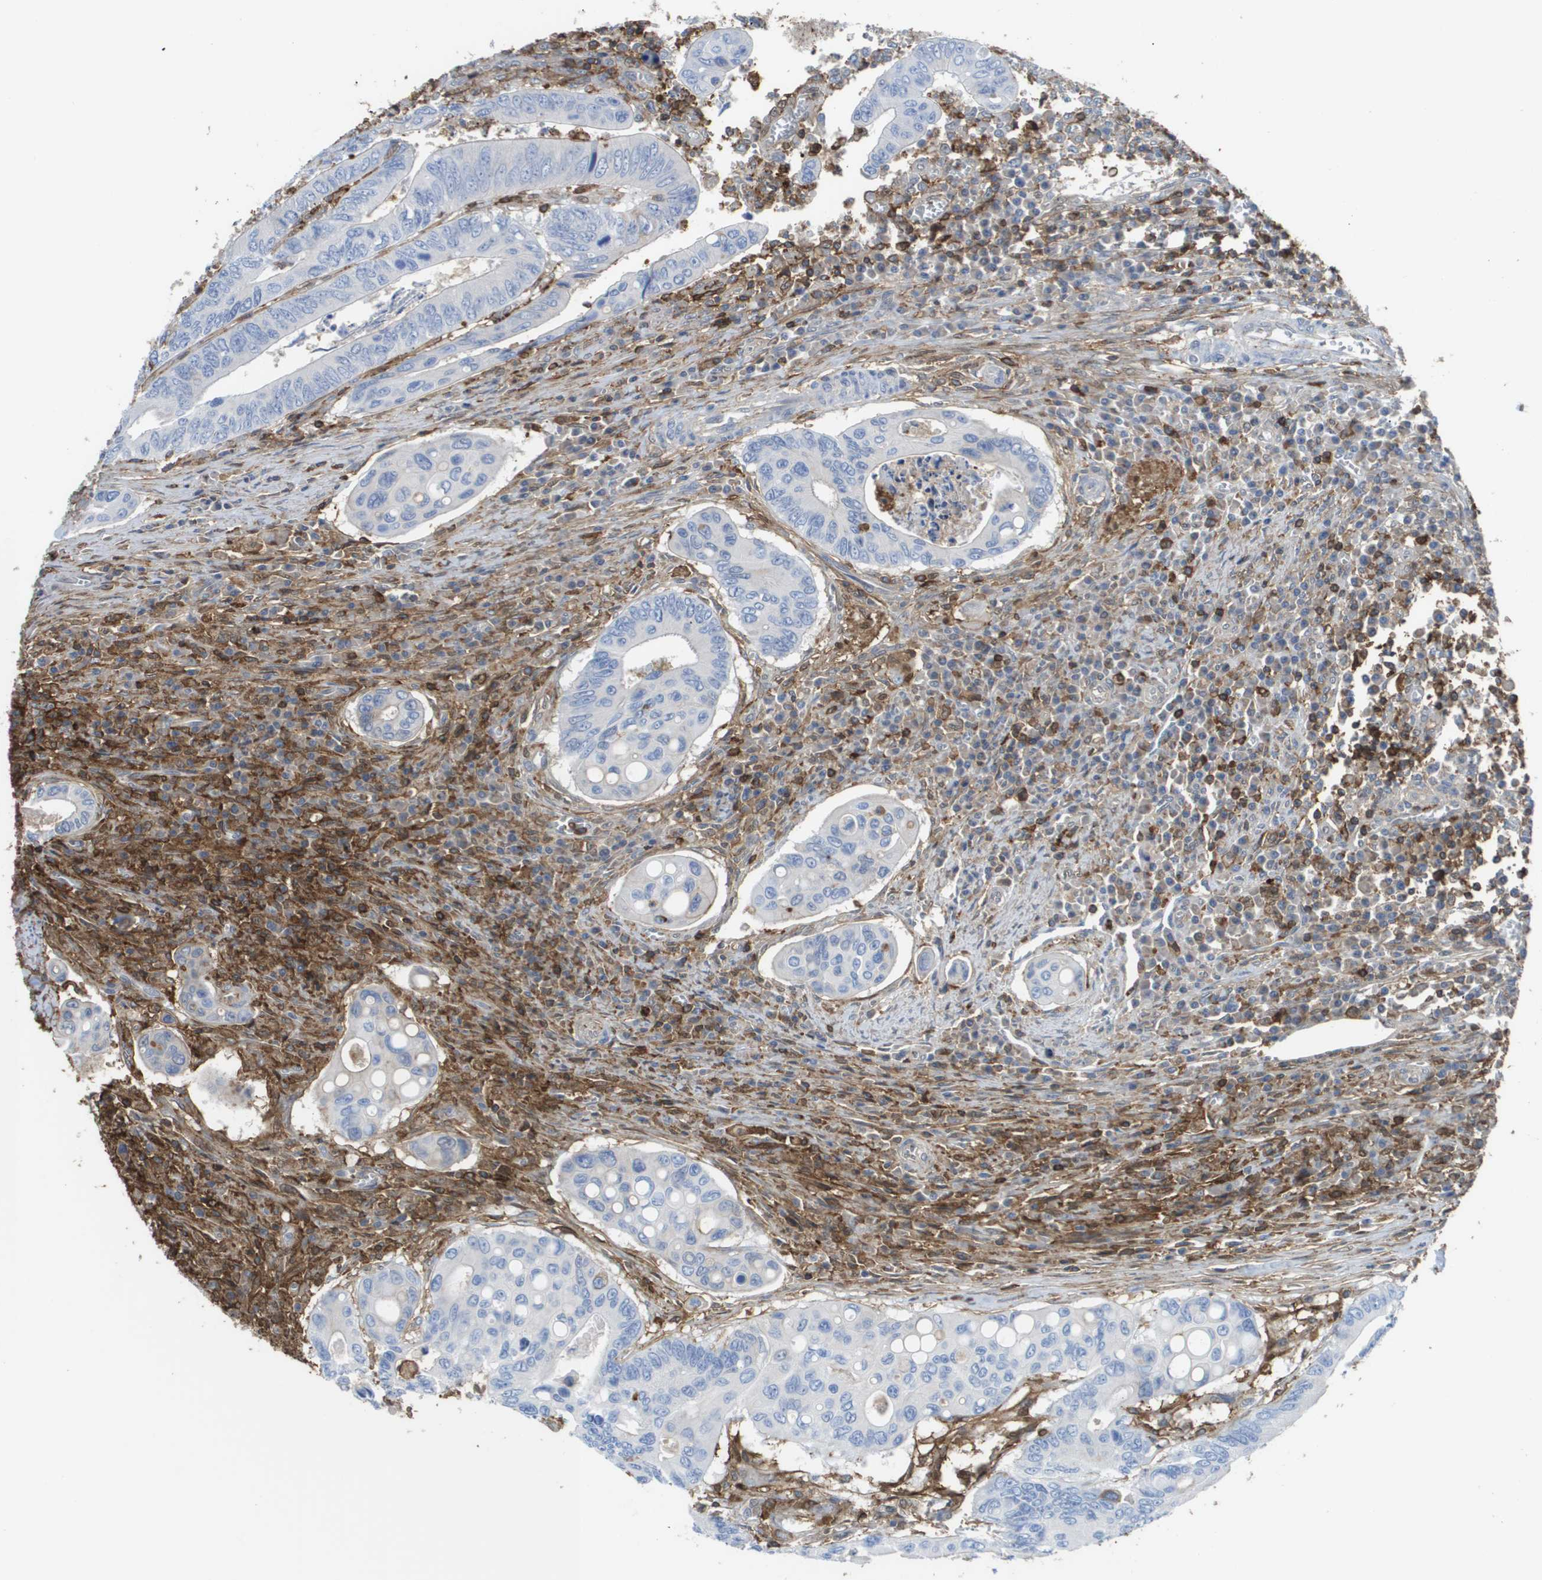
{"staining": {"intensity": "negative", "quantity": "none", "location": "none"}, "tissue": "colorectal cancer", "cell_type": "Tumor cells", "image_type": "cancer", "snomed": [{"axis": "morphology", "description": "Inflammation, NOS"}, {"axis": "morphology", "description": "Adenocarcinoma, NOS"}, {"axis": "topography", "description": "Colon"}], "caption": "A micrograph of human colorectal cancer (adenocarcinoma) is negative for staining in tumor cells.", "gene": "PASK", "patient": {"sex": "male", "age": 72}}